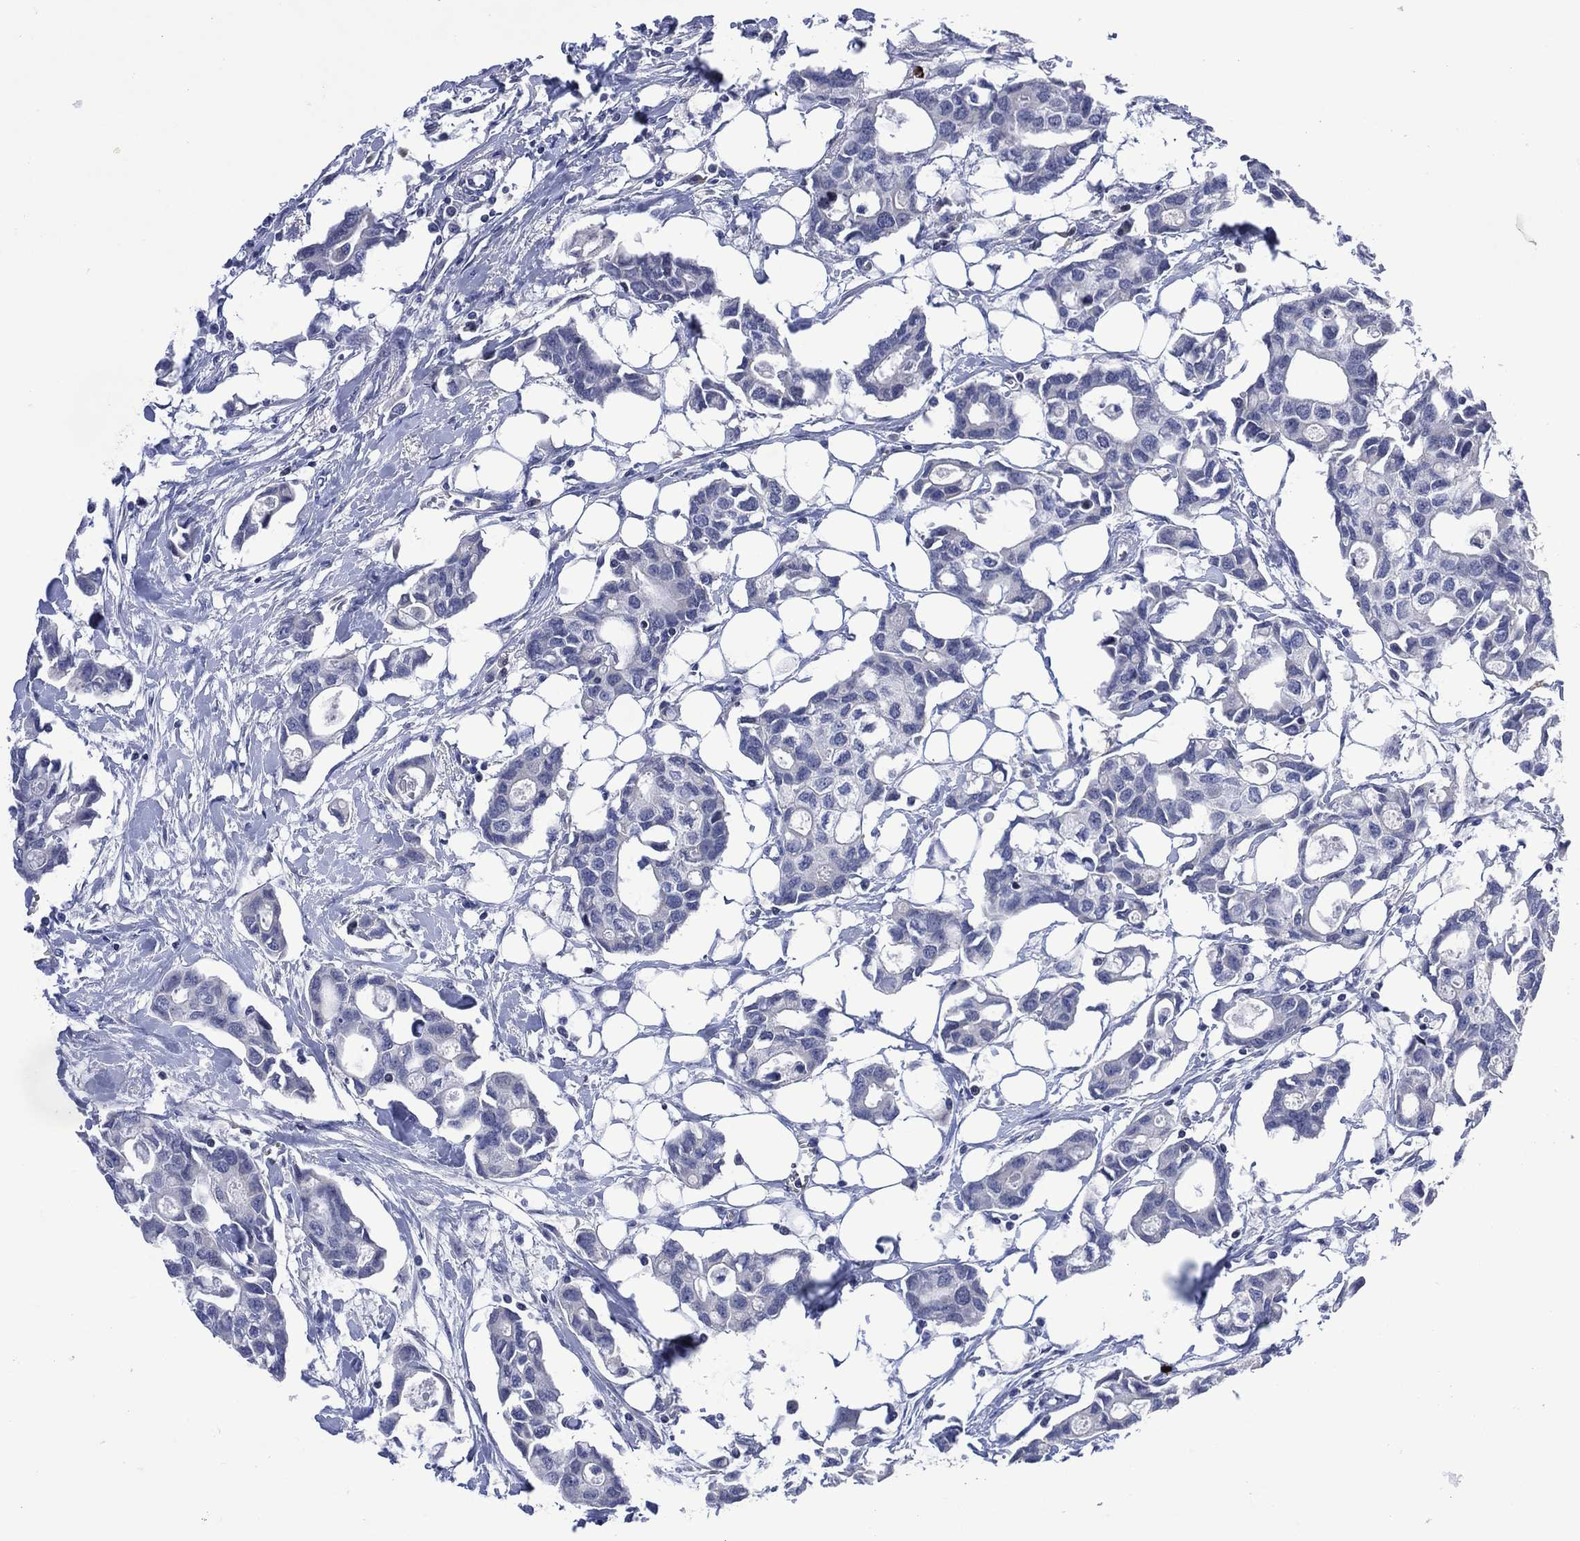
{"staining": {"intensity": "negative", "quantity": "none", "location": "none"}, "tissue": "breast cancer", "cell_type": "Tumor cells", "image_type": "cancer", "snomed": [{"axis": "morphology", "description": "Duct carcinoma"}, {"axis": "topography", "description": "Breast"}], "caption": "This is an immunohistochemistry micrograph of human breast cancer (invasive ductal carcinoma). There is no staining in tumor cells.", "gene": "USP26", "patient": {"sex": "female", "age": 83}}